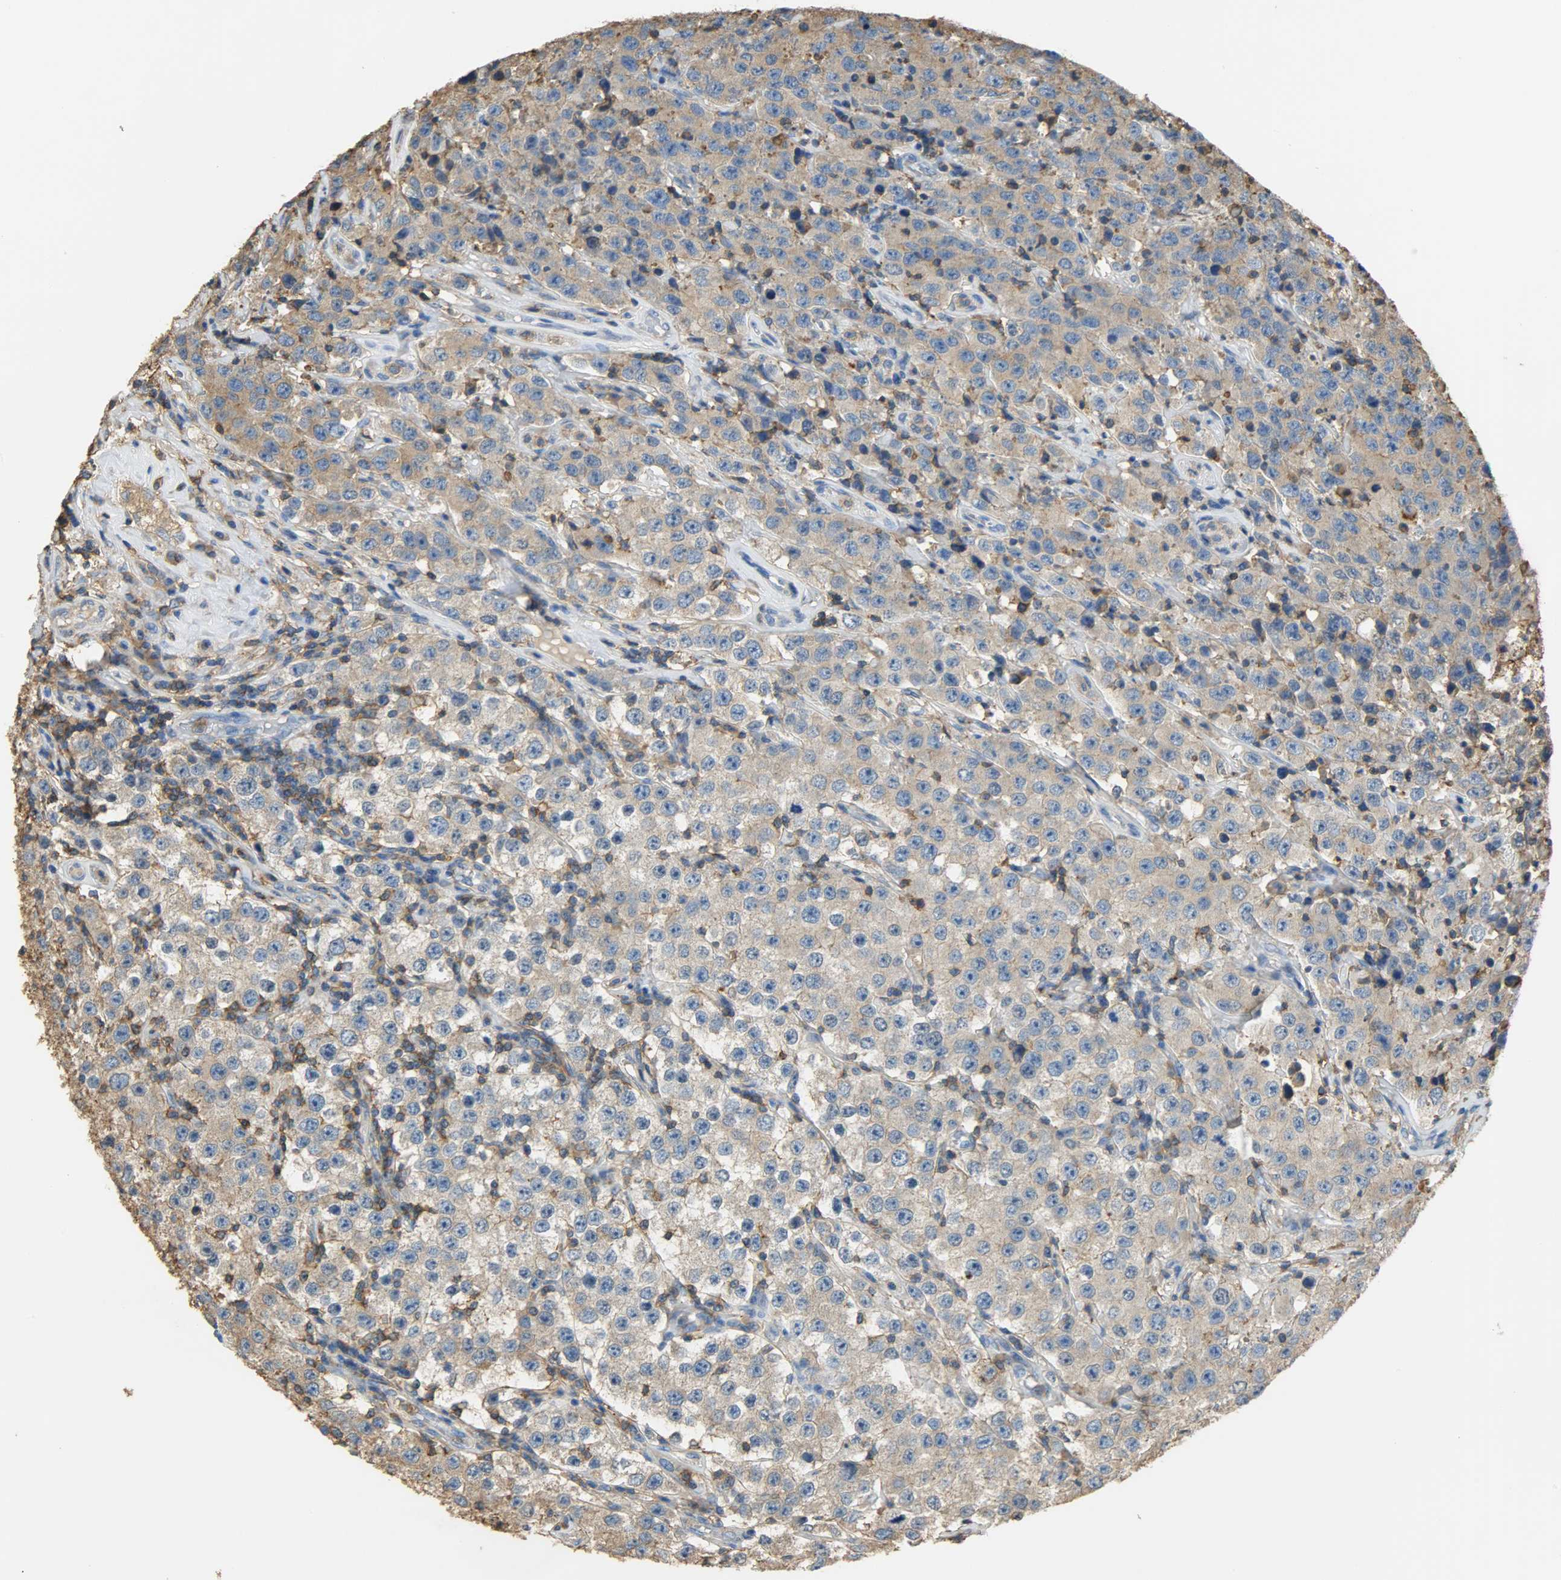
{"staining": {"intensity": "moderate", "quantity": ">75%", "location": "cytoplasmic/membranous"}, "tissue": "testis cancer", "cell_type": "Tumor cells", "image_type": "cancer", "snomed": [{"axis": "morphology", "description": "Seminoma, NOS"}, {"axis": "topography", "description": "Testis"}], "caption": "High-magnification brightfield microscopy of testis cancer stained with DAB (3,3'-diaminobenzidine) (brown) and counterstained with hematoxylin (blue). tumor cells exhibit moderate cytoplasmic/membranous staining is present in about>75% of cells.", "gene": "ANXA6", "patient": {"sex": "male", "age": 52}}